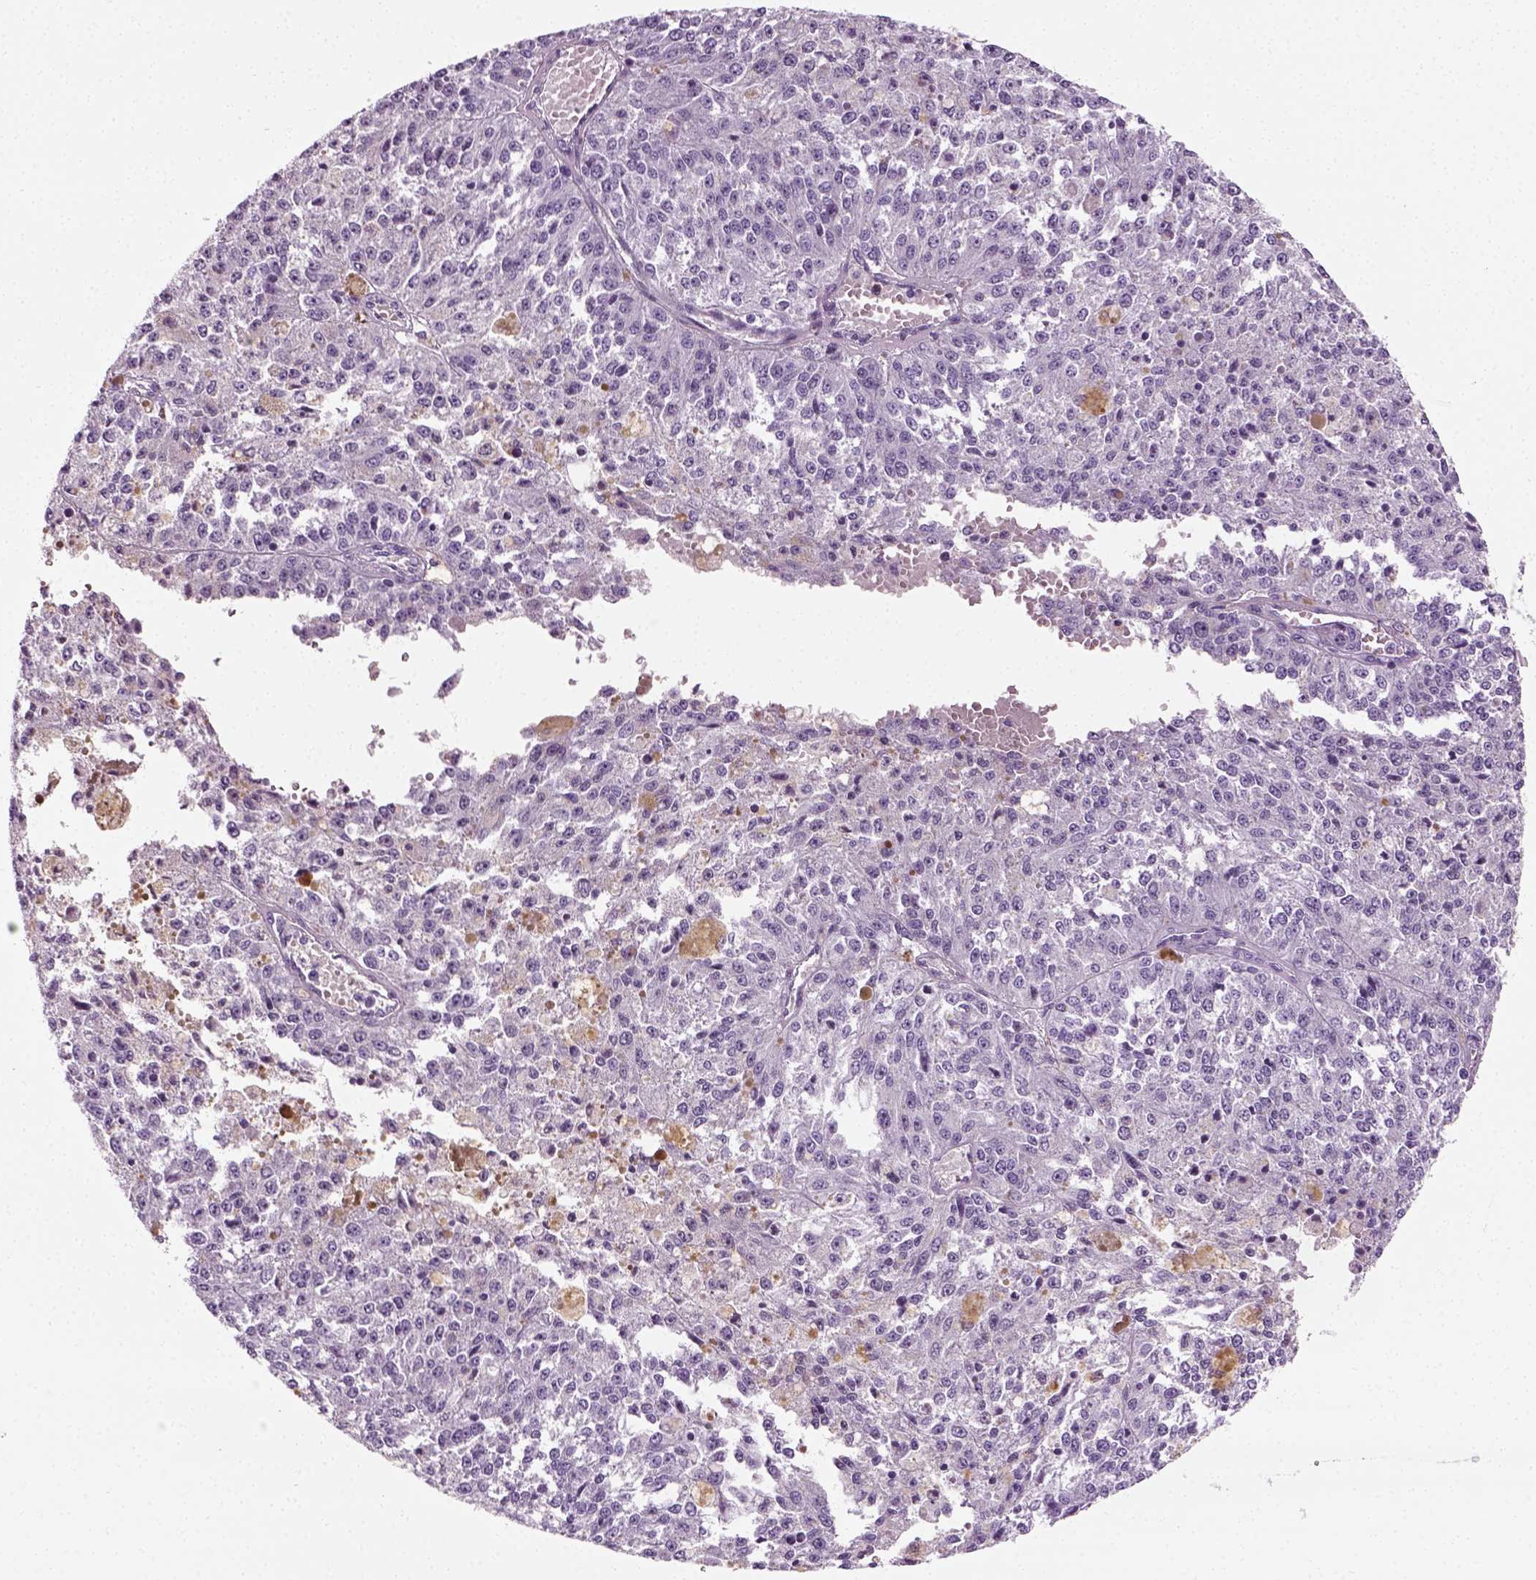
{"staining": {"intensity": "negative", "quantity": "none", "location": "none"}, "tissue": "melanoma", "cell_type": "Tumor cells", "image_type": "cancer", "snomed": [{"axis": "morphology", "description": "Malignant melanoma, Metastatic site"}, {"axis": "topography", "description": "Lymph node"}], "caption": "Immunohistochemistry (IHC) photomicrograph of melanoma stained for a protein (brown), which displays no staining in tumor cells. Nuclei are stained in blue.", "gene": "SPATA31E1", "patient": {"sex": "female", "age": 64}}